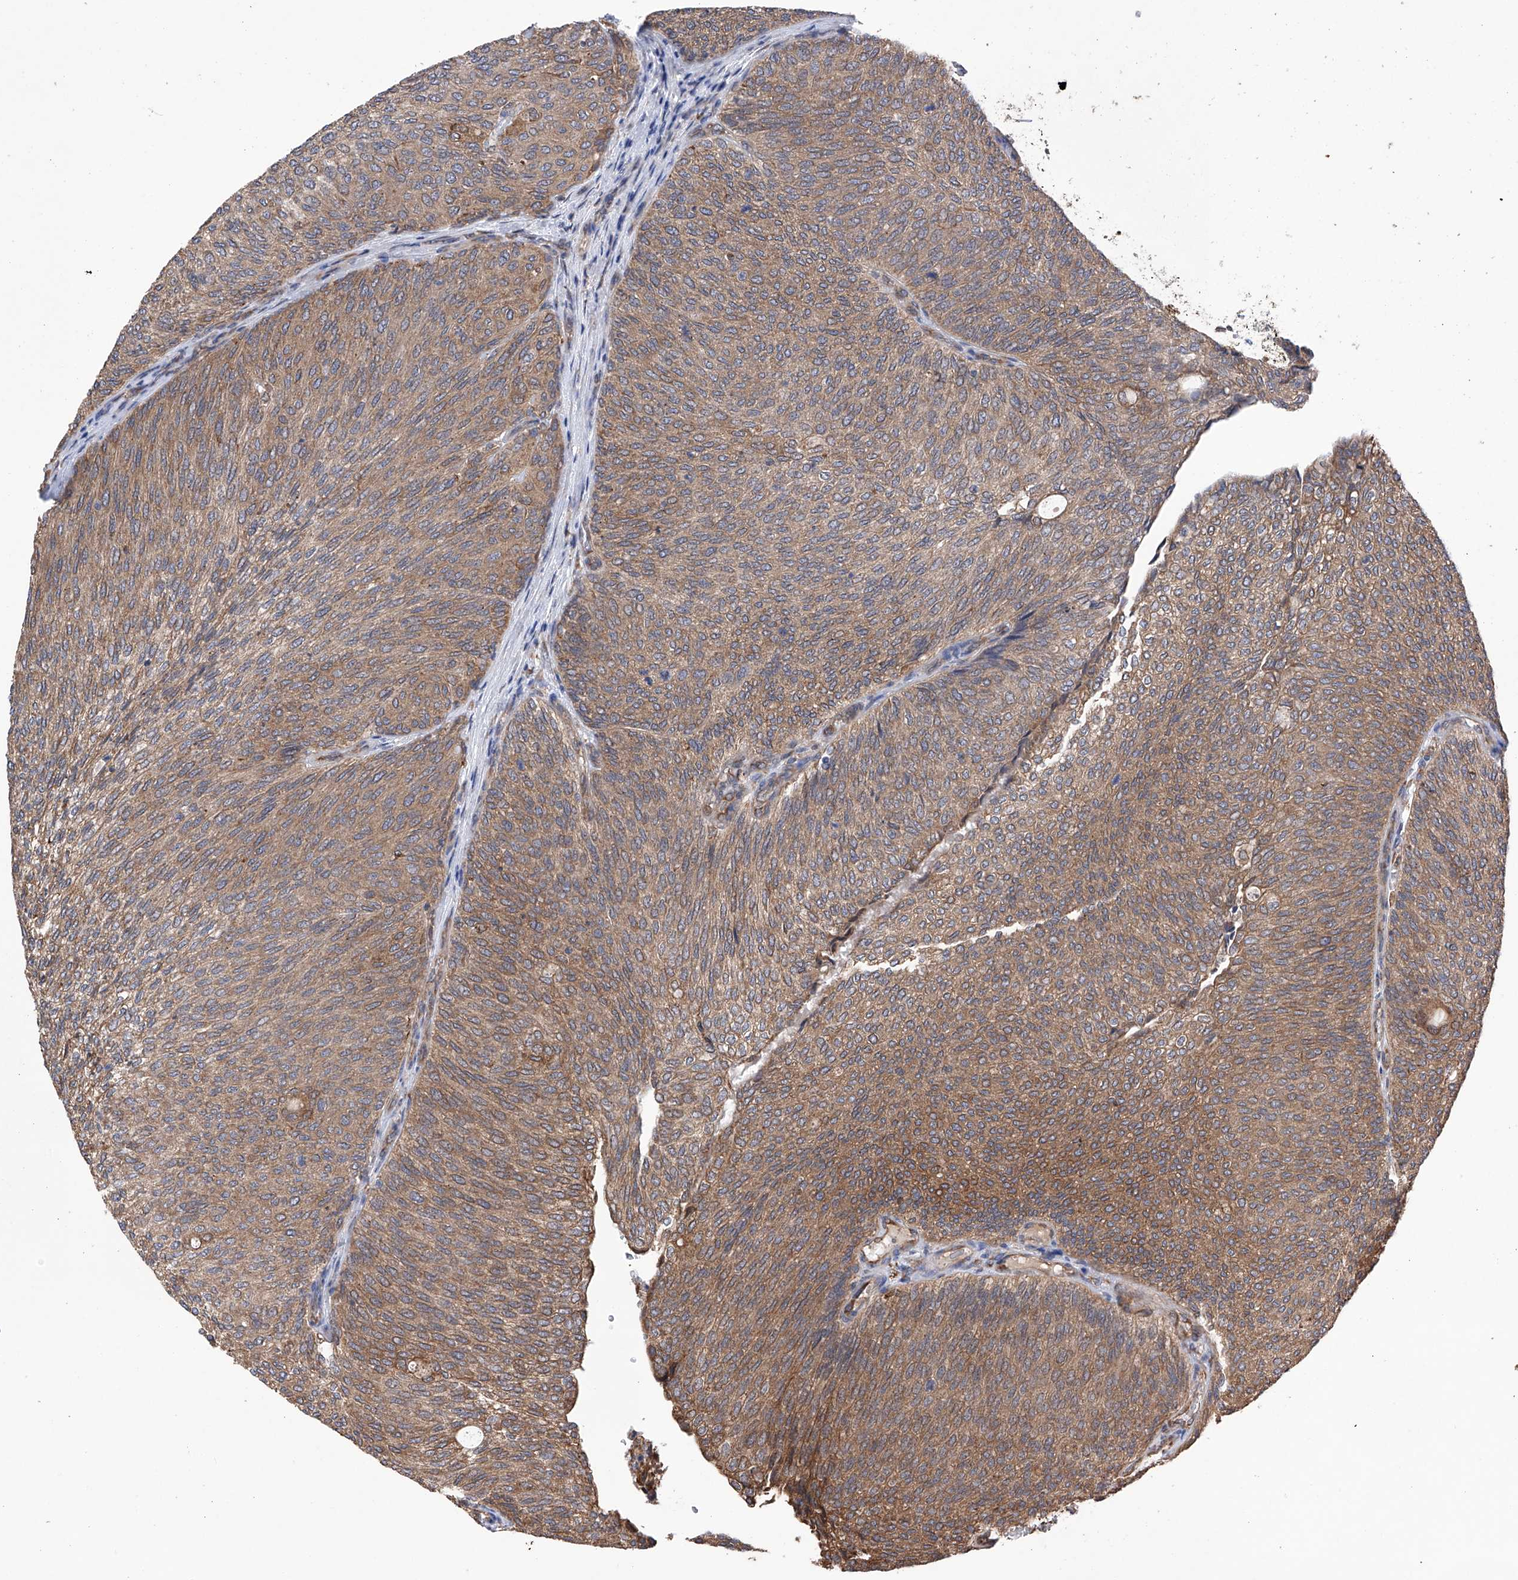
{"staining": {"intensity": "moderate", "quantity": ">75%", "location": "cytoplasmic/membranous"}, "tissue": "urothelial cancer", "cell_type": "Tumor cells", "image_type": "cancer", "snomed": [{"axis": "morphology", "description": "Urothelial carcinoma, Low grade"}, {"axis": "topography", "description": "Urinary bladder"}], "caption": "Urothelial cancer tissue reveals moderate cytoplasmic/membranous staining in about >75% of tumor cells", "gene": "DNAH8", "patient": {"sex": "female", "age": 79}}